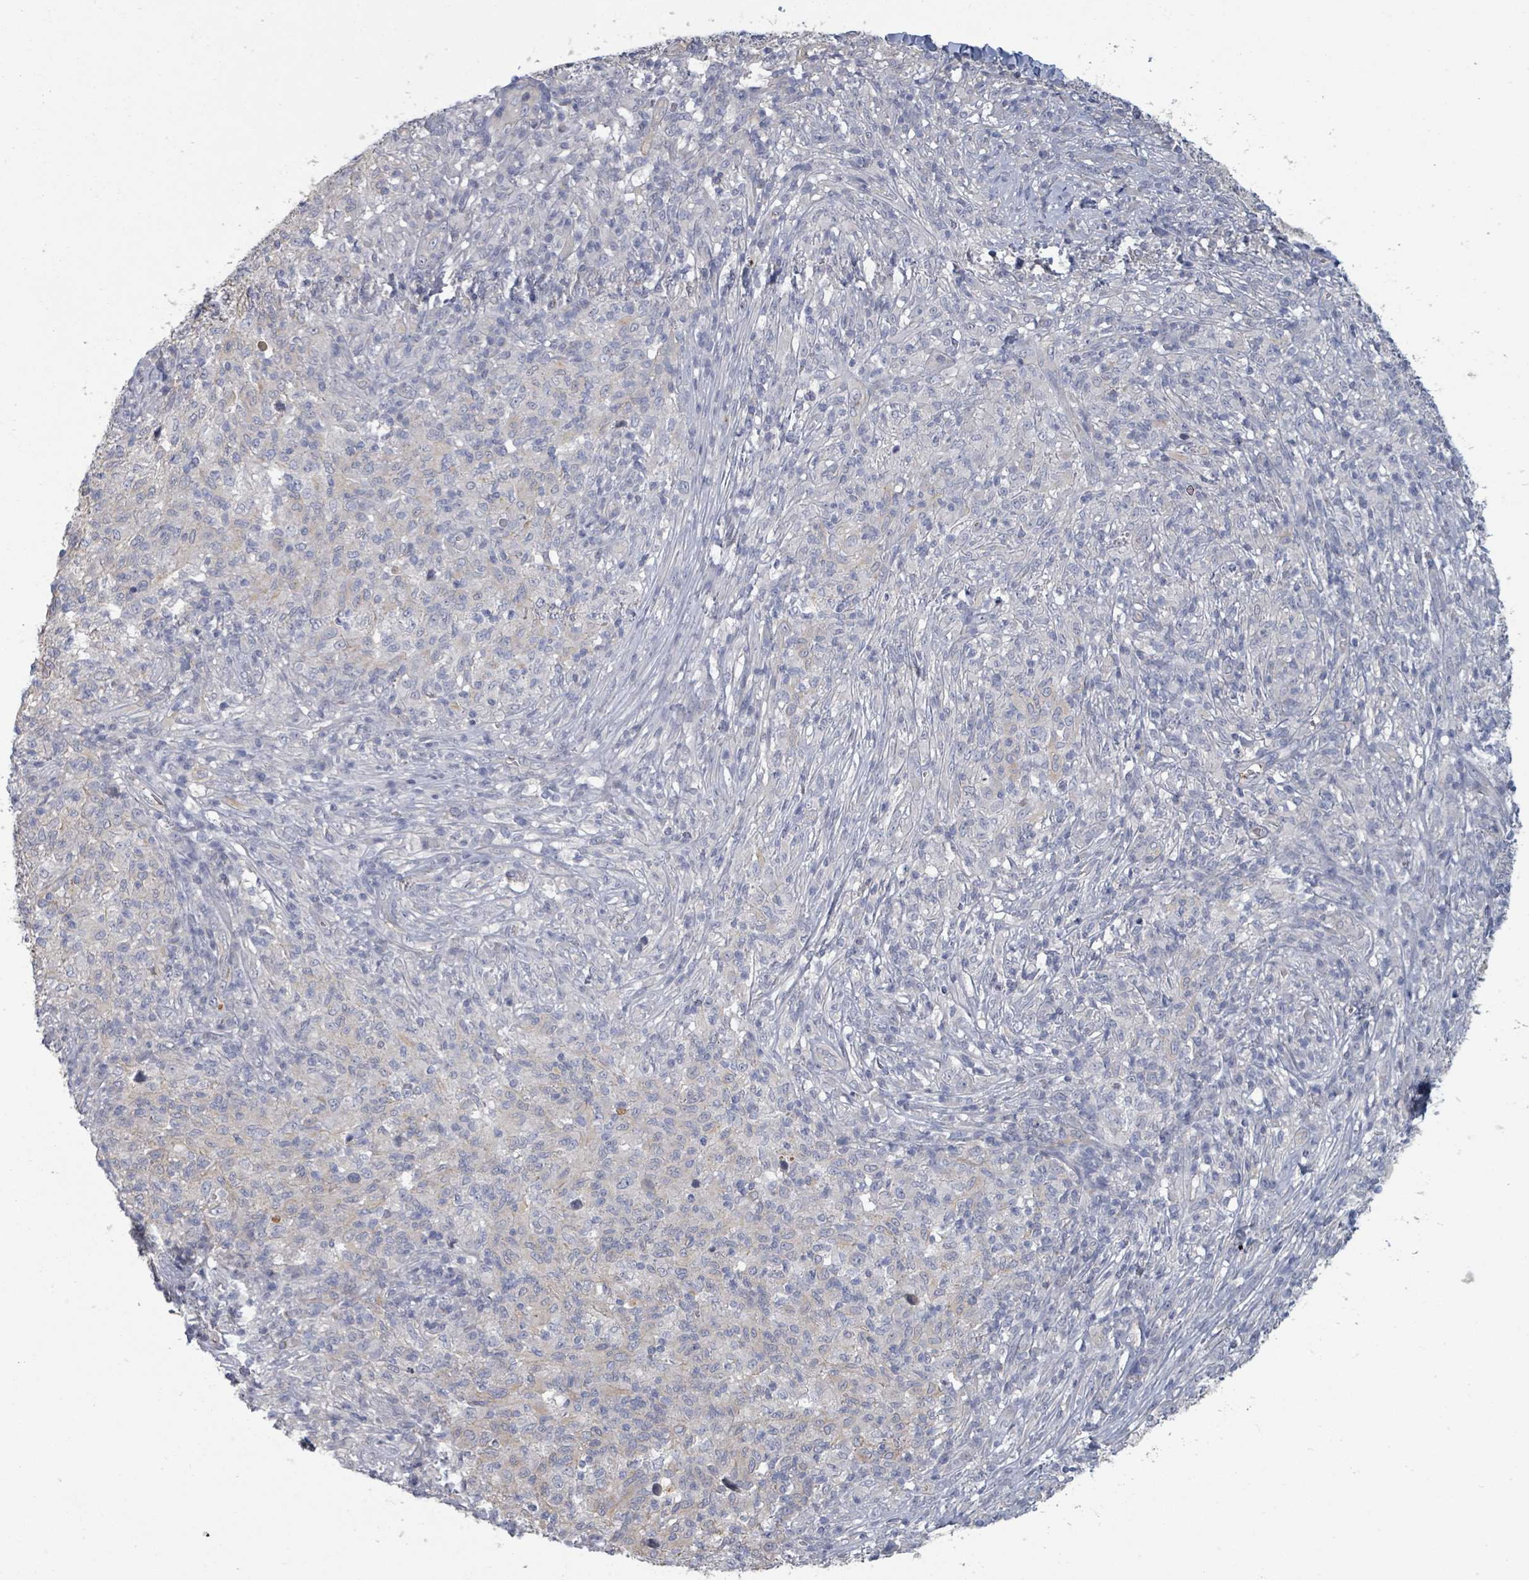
{"staining": {"intensity": "negative", "quantity": "none", "location": "none"}, "tissue": "melanoma", "cell_type": "Tumor cells", "image_type": "cancer", "snomed": [{"axis": "morphology", "description": "Malignant melanoma, NOS"}, {"axis": "topography", "description": "Skin"}], "caption": "Tumor cells show no significant positivity in melanoma.", "gene": "PLAUR", "patient": {"sex": "male", "age": 66}}